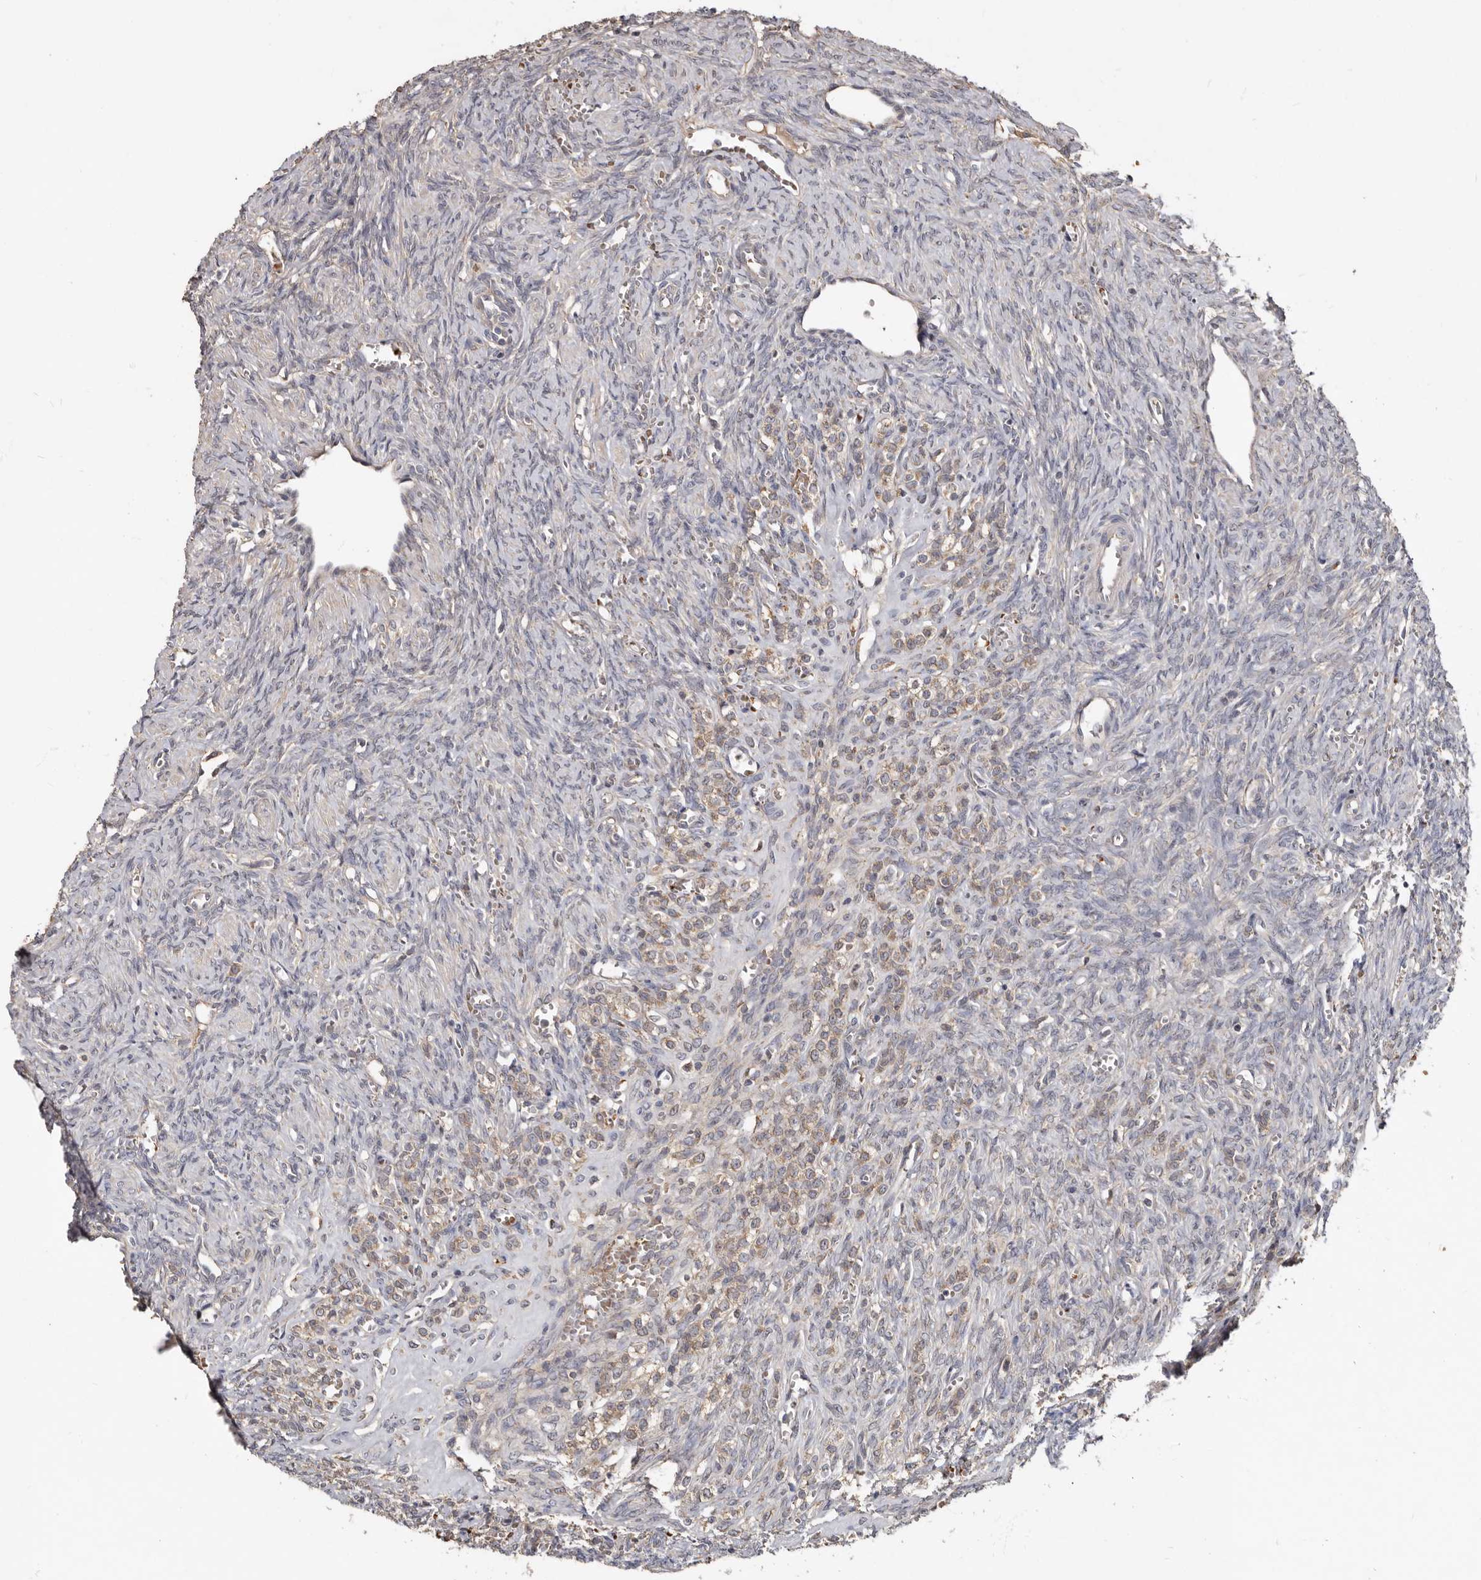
{"staining": {"intensity": "weak", "quantity": "25%-75%", "location": "cytoplasmic/membranous"}, "tissue": "ovary", "cell_type": "Ovarian stroma cells", "image_type": "normal", "snomed": [{"axis": "morphology", "description": "Normal tissue, NOS"}, {"axis": "topography", "description": "Ovary"}], "caption": "Immunohistochemical staining of benign ovary demonstrates weak cytoplasmic/membranous protein expression in approximately 25%-75% of ovarian stroma cells.", "gene": "KIF26B", "patient": {"sex": "female", "age": 41}}